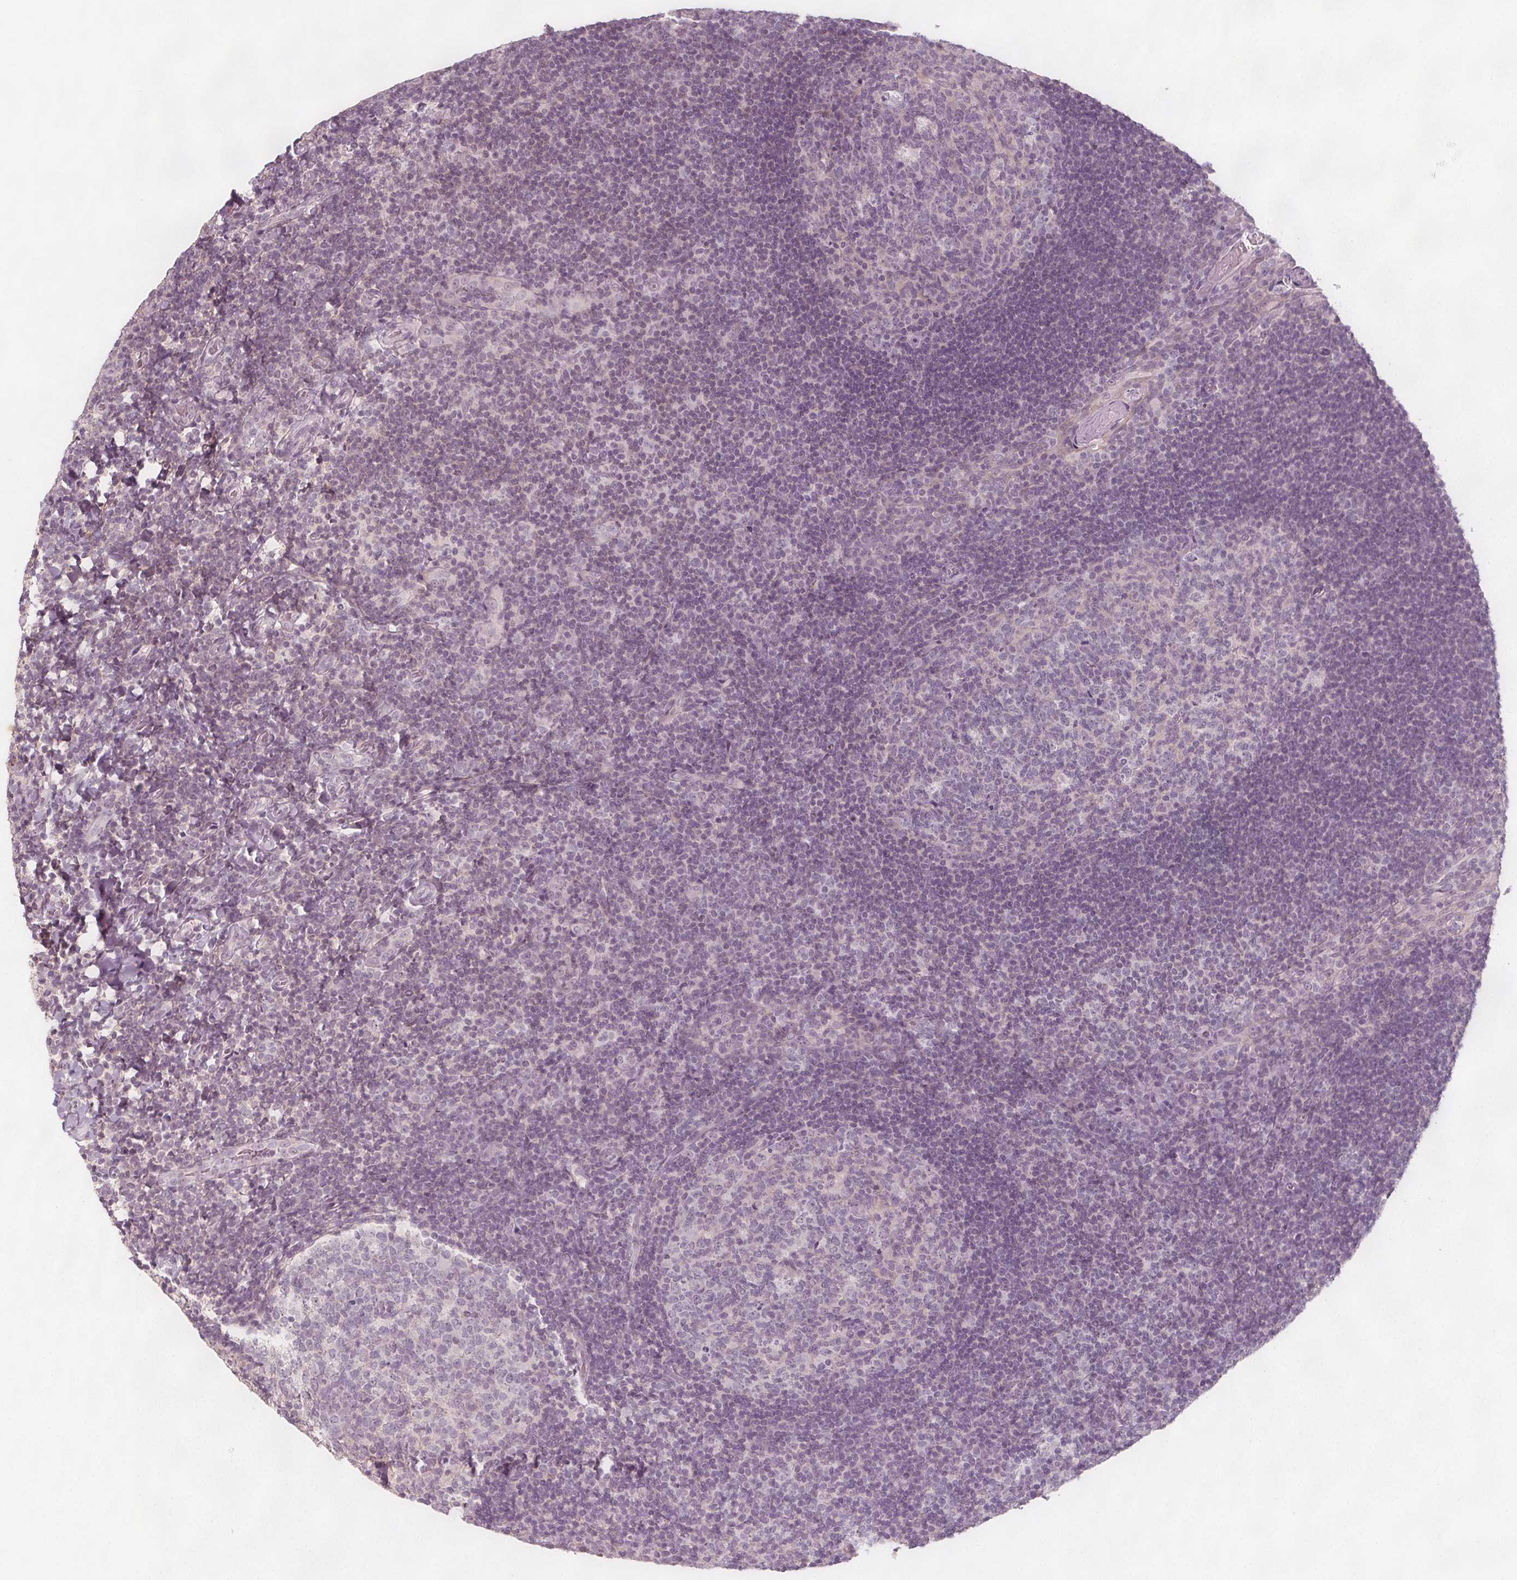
{"staining": {"intensity": "negative", "quantity": "none", "location": "none"}, "tissue": "tonsil", "cell_type": "Germinal center cells", "image_type": "normal", "snomed": [{"axis": "morphology", "description": "Normal tissue, NOS"}, {"axis": "topography", "description": "Tonsil"}], "caption": "DAB immunohistochemical staining of normal tonsil reveals no significant expression in germinal center cells.", "gene": "C1orf167", "patient": {"sex": "male", "age": 17}}